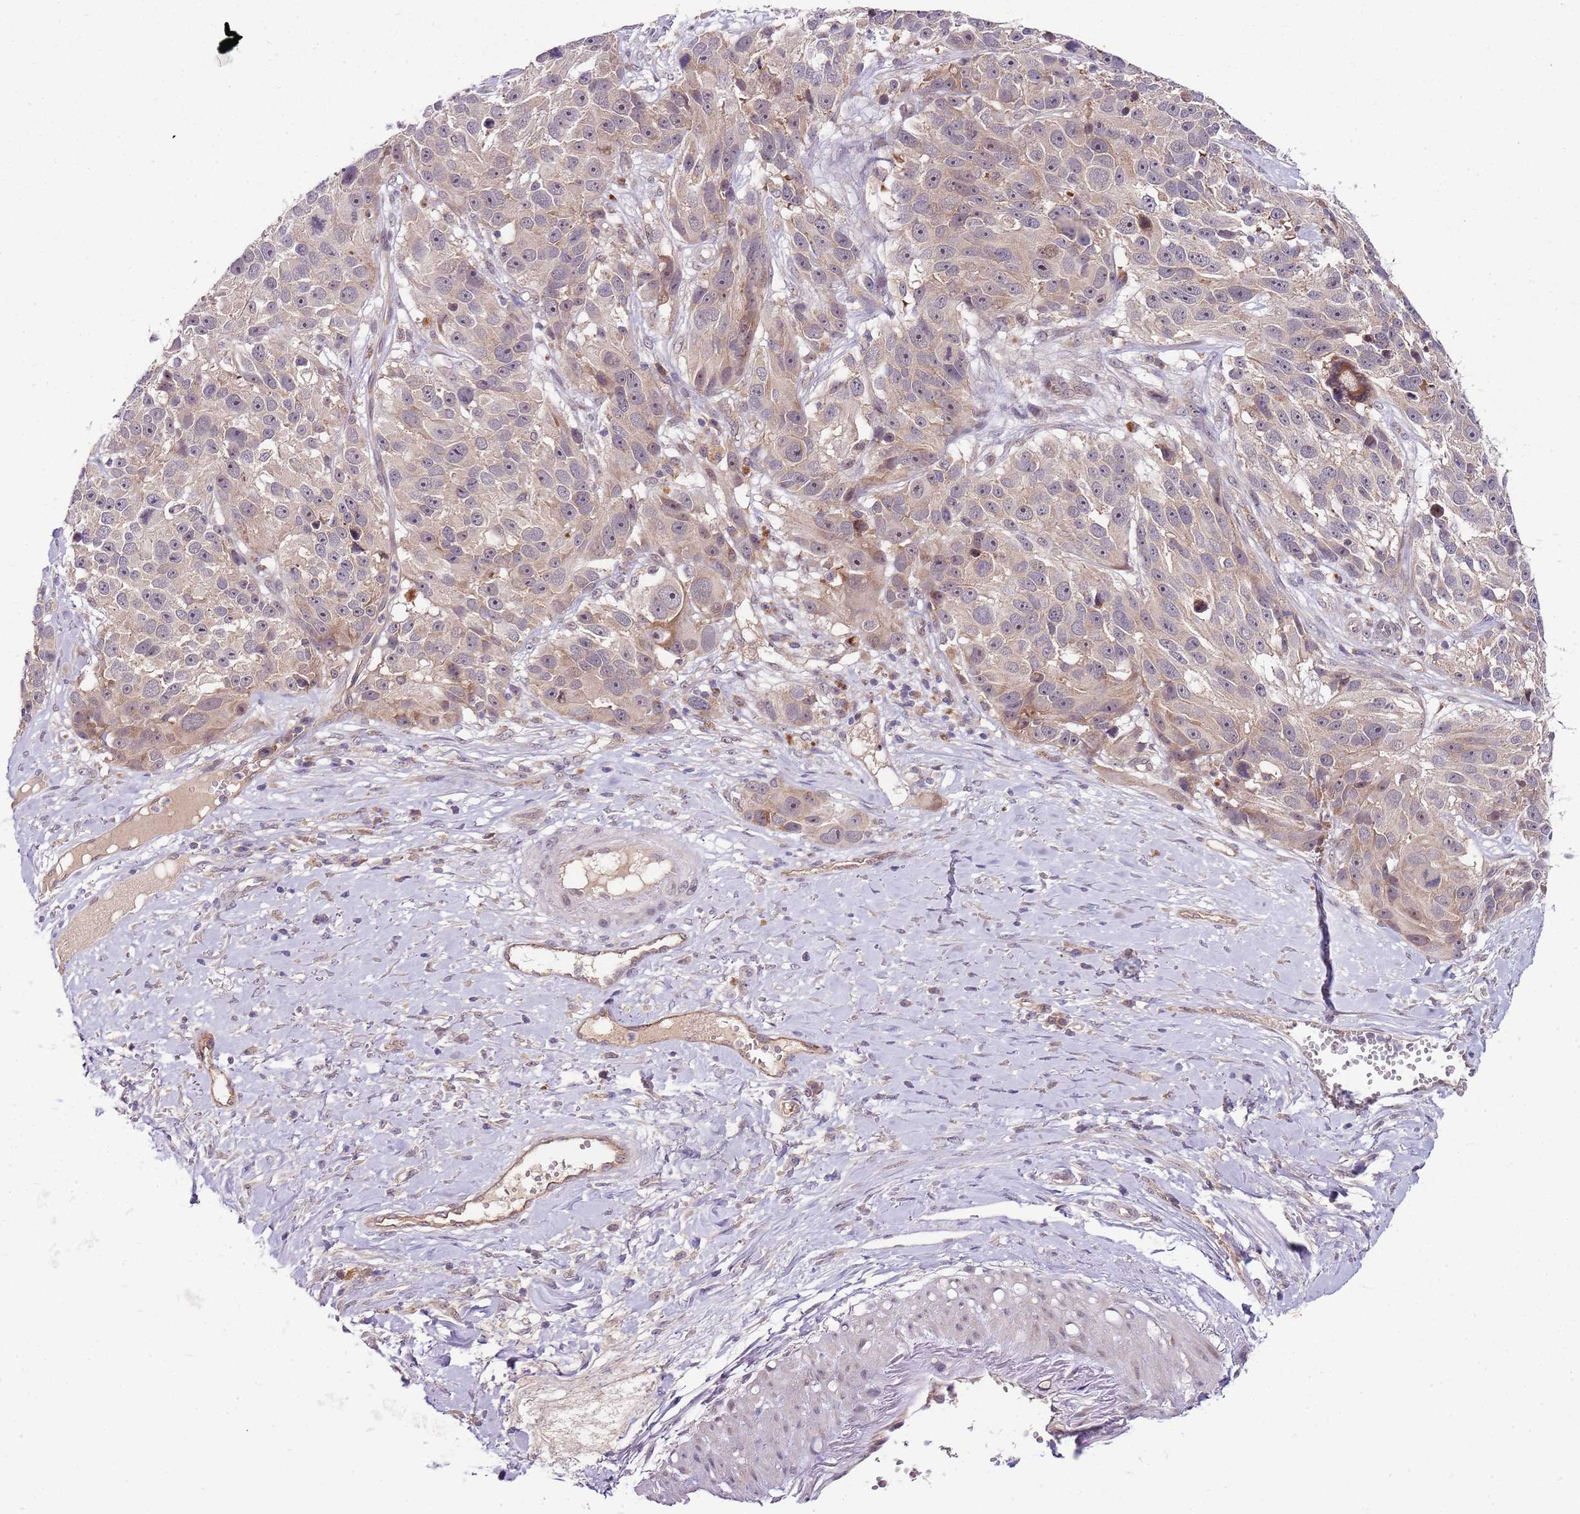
{"staining": {"intensity": "weak", "quantity": "25%-75%", "location": "cytoplasmic/membranous,nuclear"}, "tissue": "melanoma", "cell_type": "Tumor cells", "image_type": "cancer", "snomed": [{"axis": "morphology", "description": "Malignant melanoma, NOS"}, {"axis": "topography", "description": "Skin"}], "caption": "Human melanoma stained with a brown dye demonstrates weak cytoplasmic/membranous and nuclear positive expression in about 25%-75% of tumor cells.", "gene": "FBXL22", "patient": {"sex": "male", "age": 84}}